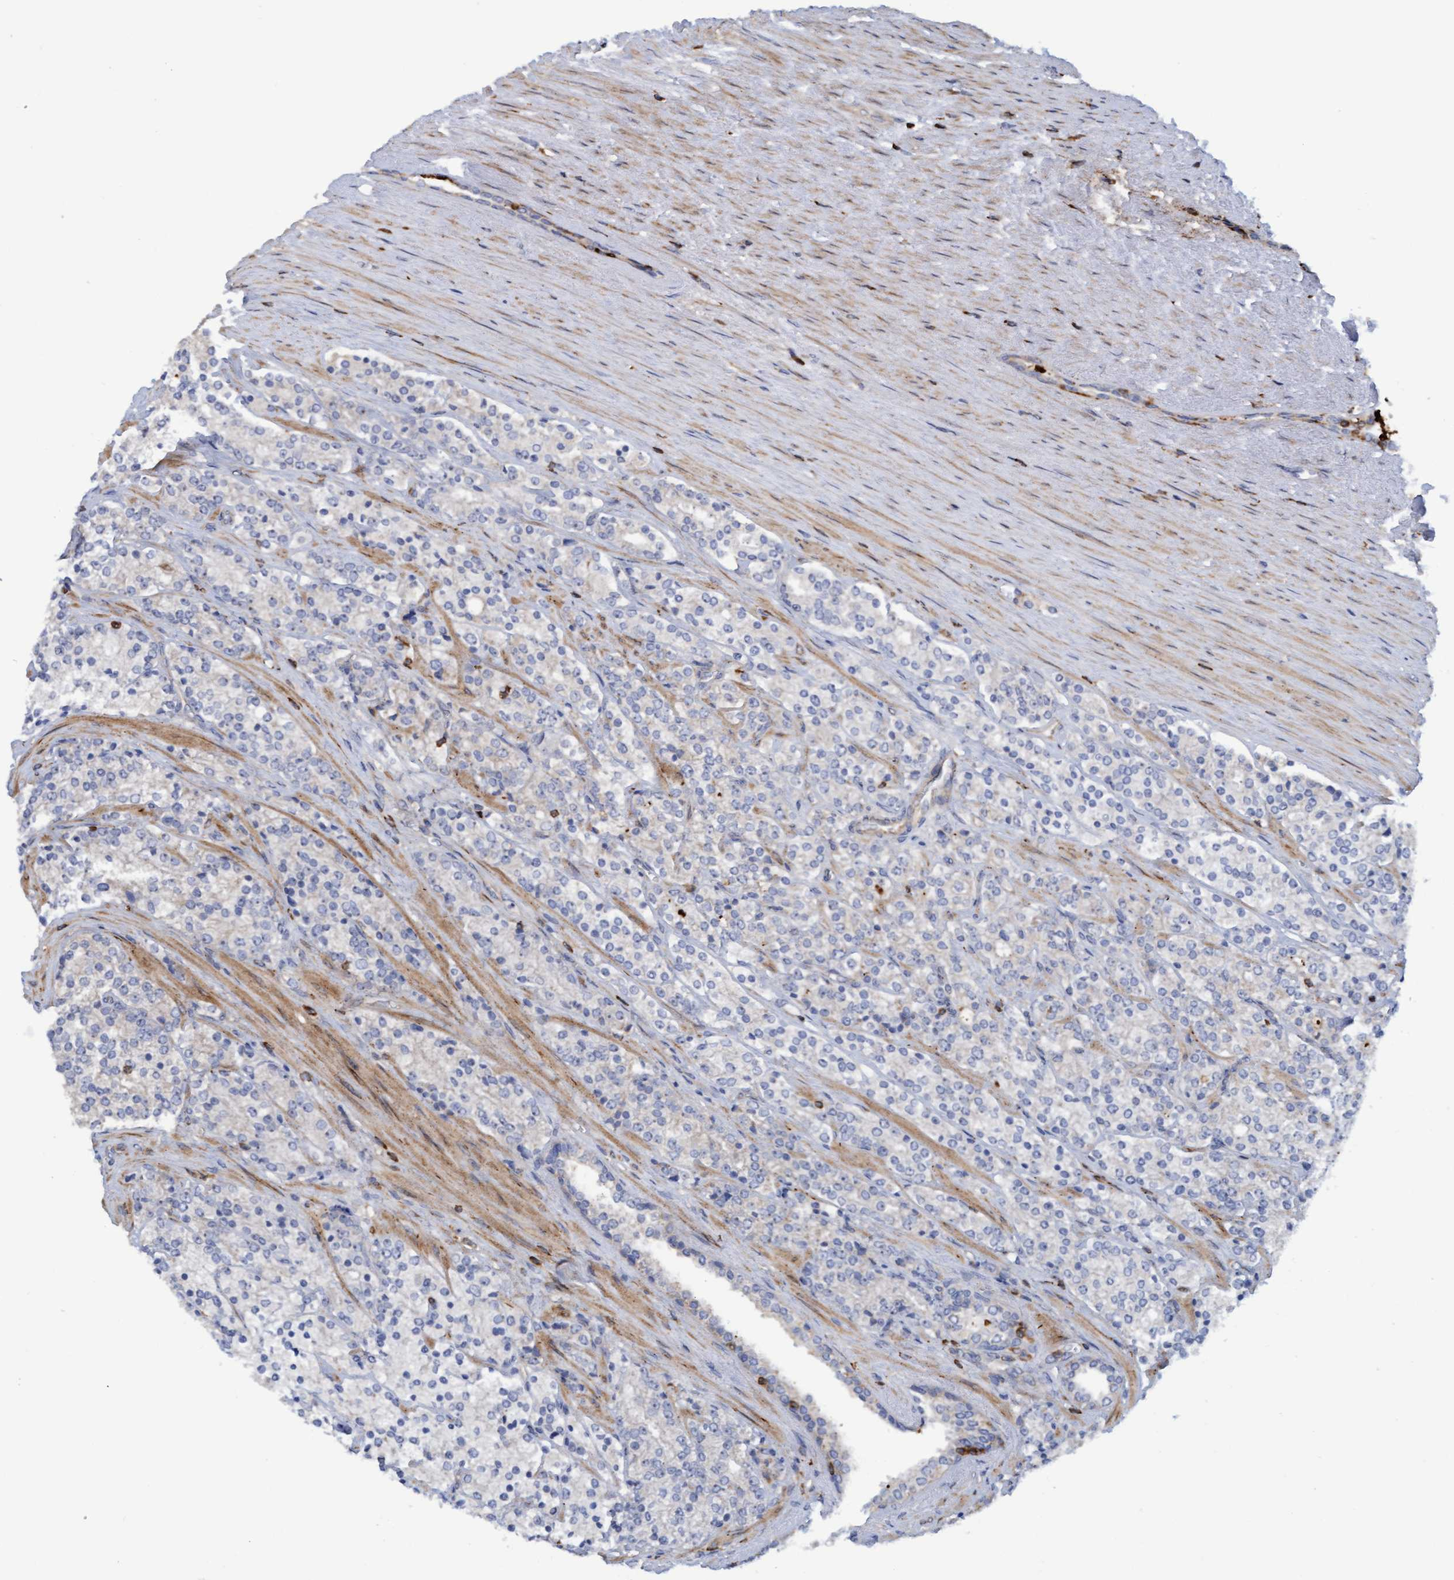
{"staining": {"intensity": "negative", "quantity": "none", "location": "none"}, "tissue": "prostate cancer", "cell_type": "Tumor cells", "image_type": "cancer", "snomed": [{"axis": "morphology", "description": "Adenocarcinoma, High grade"}, {"axis": "topography", "description": "Prostate"}], "caption": "Protein analysis of high-grade adenocarcinoma (prostate) demonstrates no significant staining in tumor cells.", "gene": "FNBP1", "patient": {"sex": "male", "age": 71}}